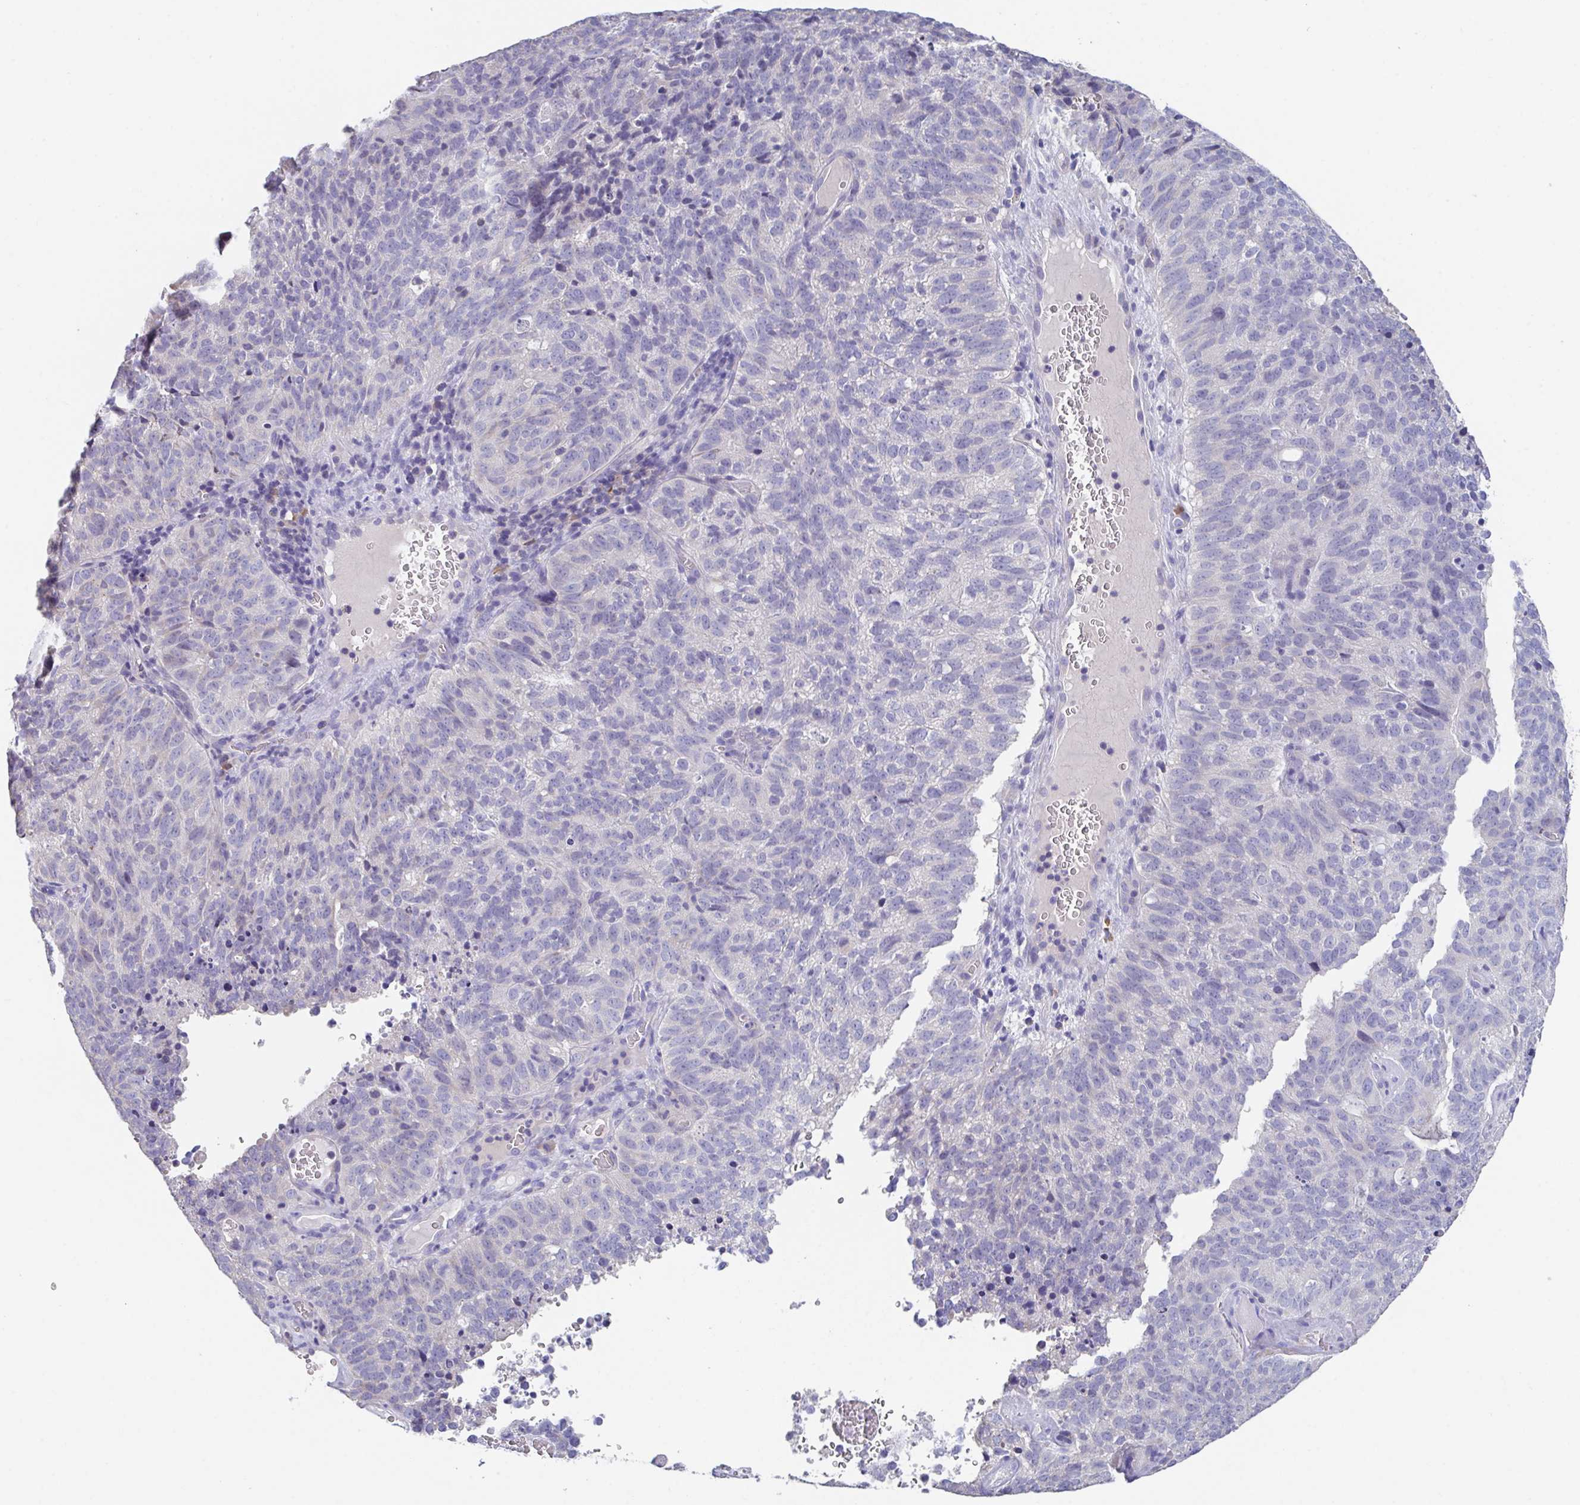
{"staining": {"intensity": "negative", "quantity": "none", "location": "none"}, "tissue": "cervical cancer", "cell_type": "Tumor cells", "image_type": "cancer", "snomed": [{"axis": "morphology", "description": "Adenocarcinoma, NOS"}, {"axis": "topography", "description": "Cervix"}], "caption": "Human cervical cancer (adenocarcinoma) stained for a protein using immunohistochemistry exhibits no staining in tumor cells.", "gene": "LRRC58", "patient": {"sex": "female", "age": 38}}